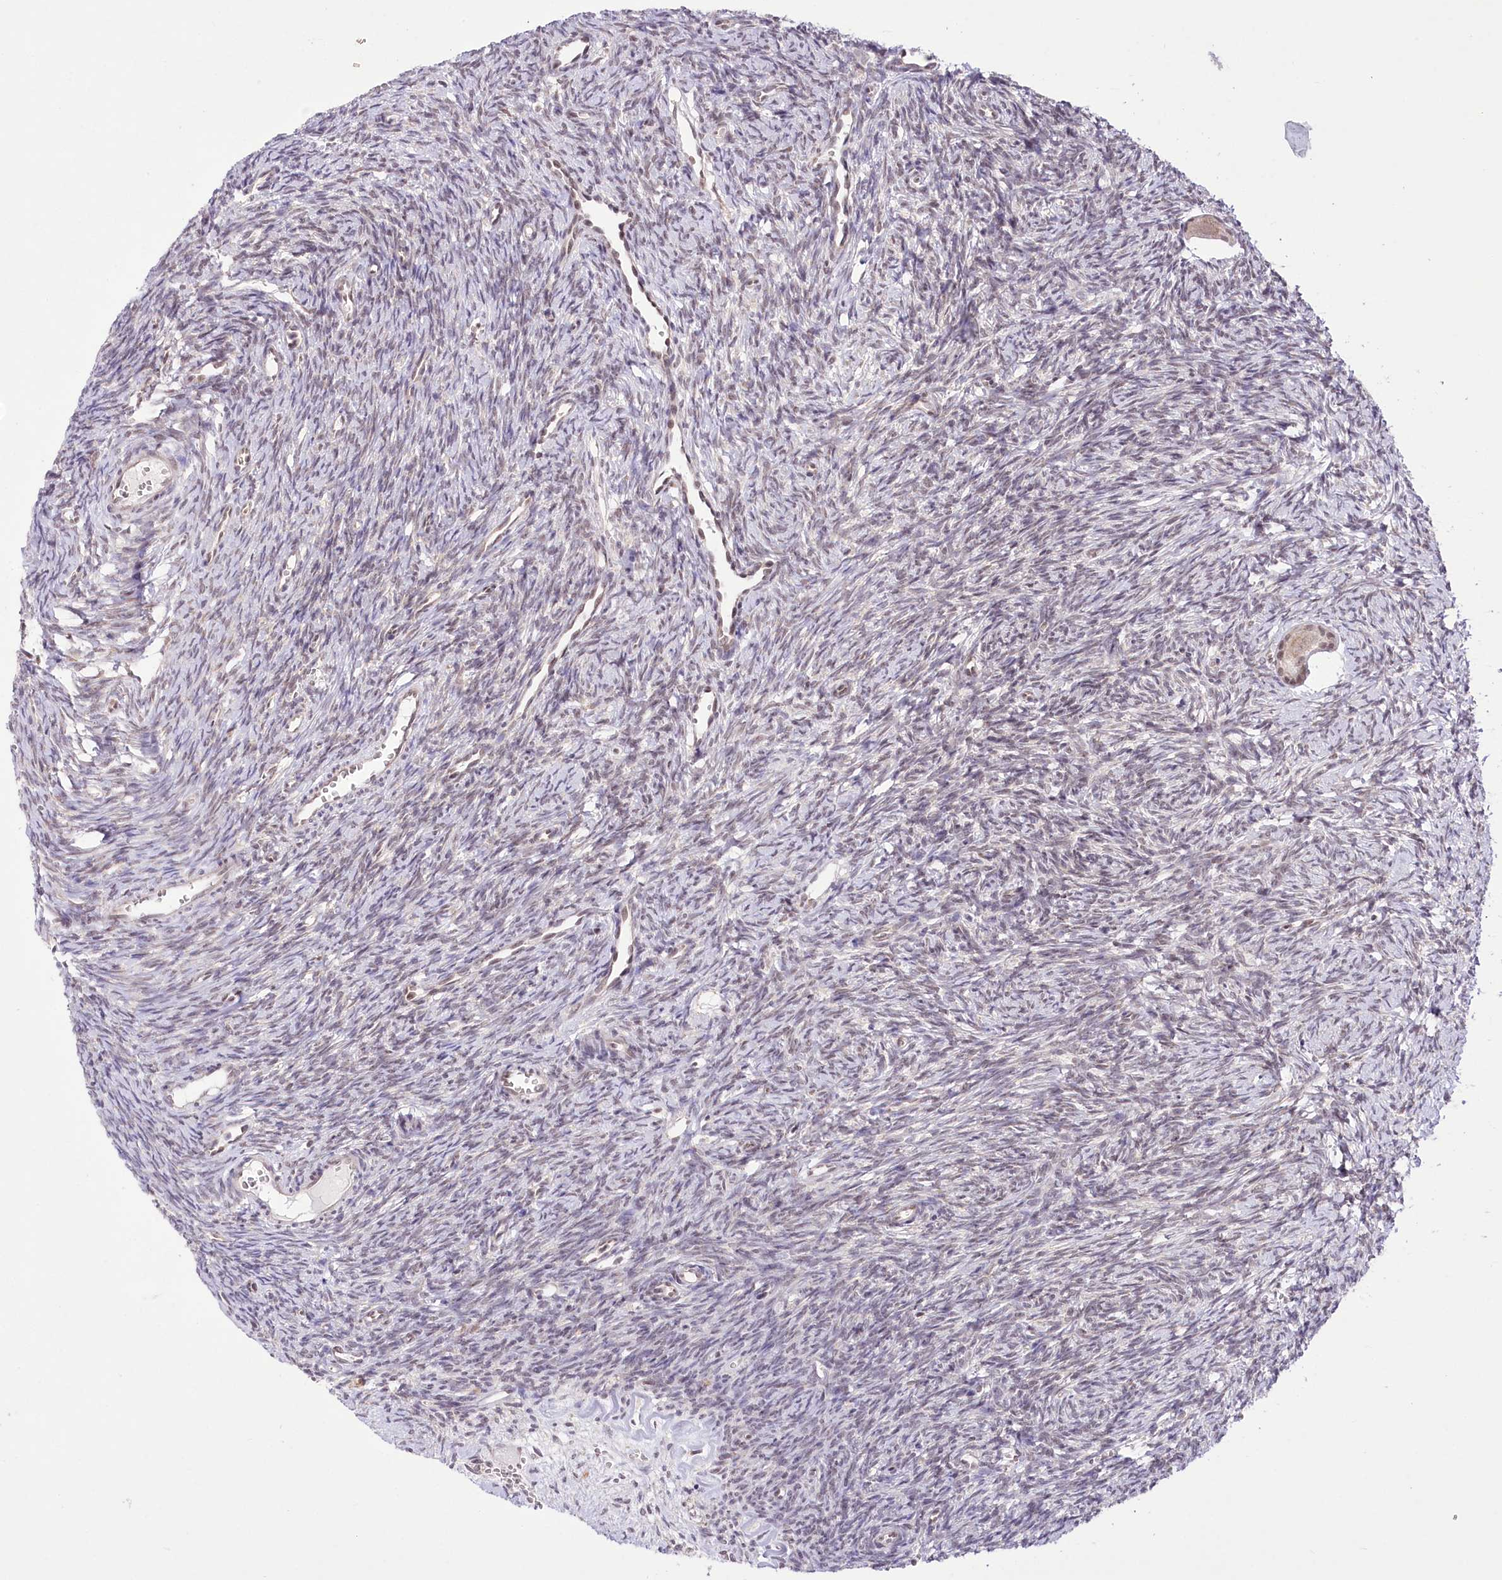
{"staining": {"intensity": "moderate", "quantity": ">75%", "location": "nuclear"}, "tissue": "ovary", "cell_type": "Follicle cells", "image_type": "normal", "snomed": [{"axis": "morphology", "description": "Normal tissue, NOS"}, {"axis": "topography", "description": "Ovary"}], "caption": "This image exhibits benign ovary stained with immunohistochemistry to label a protein in brown. The nuclear of follicle cells show moderate positivity for the protein. Nuclei are counter-stained blue.", "gene": "ZMAT2", "patient": {"sex": "female", "age": 39}}